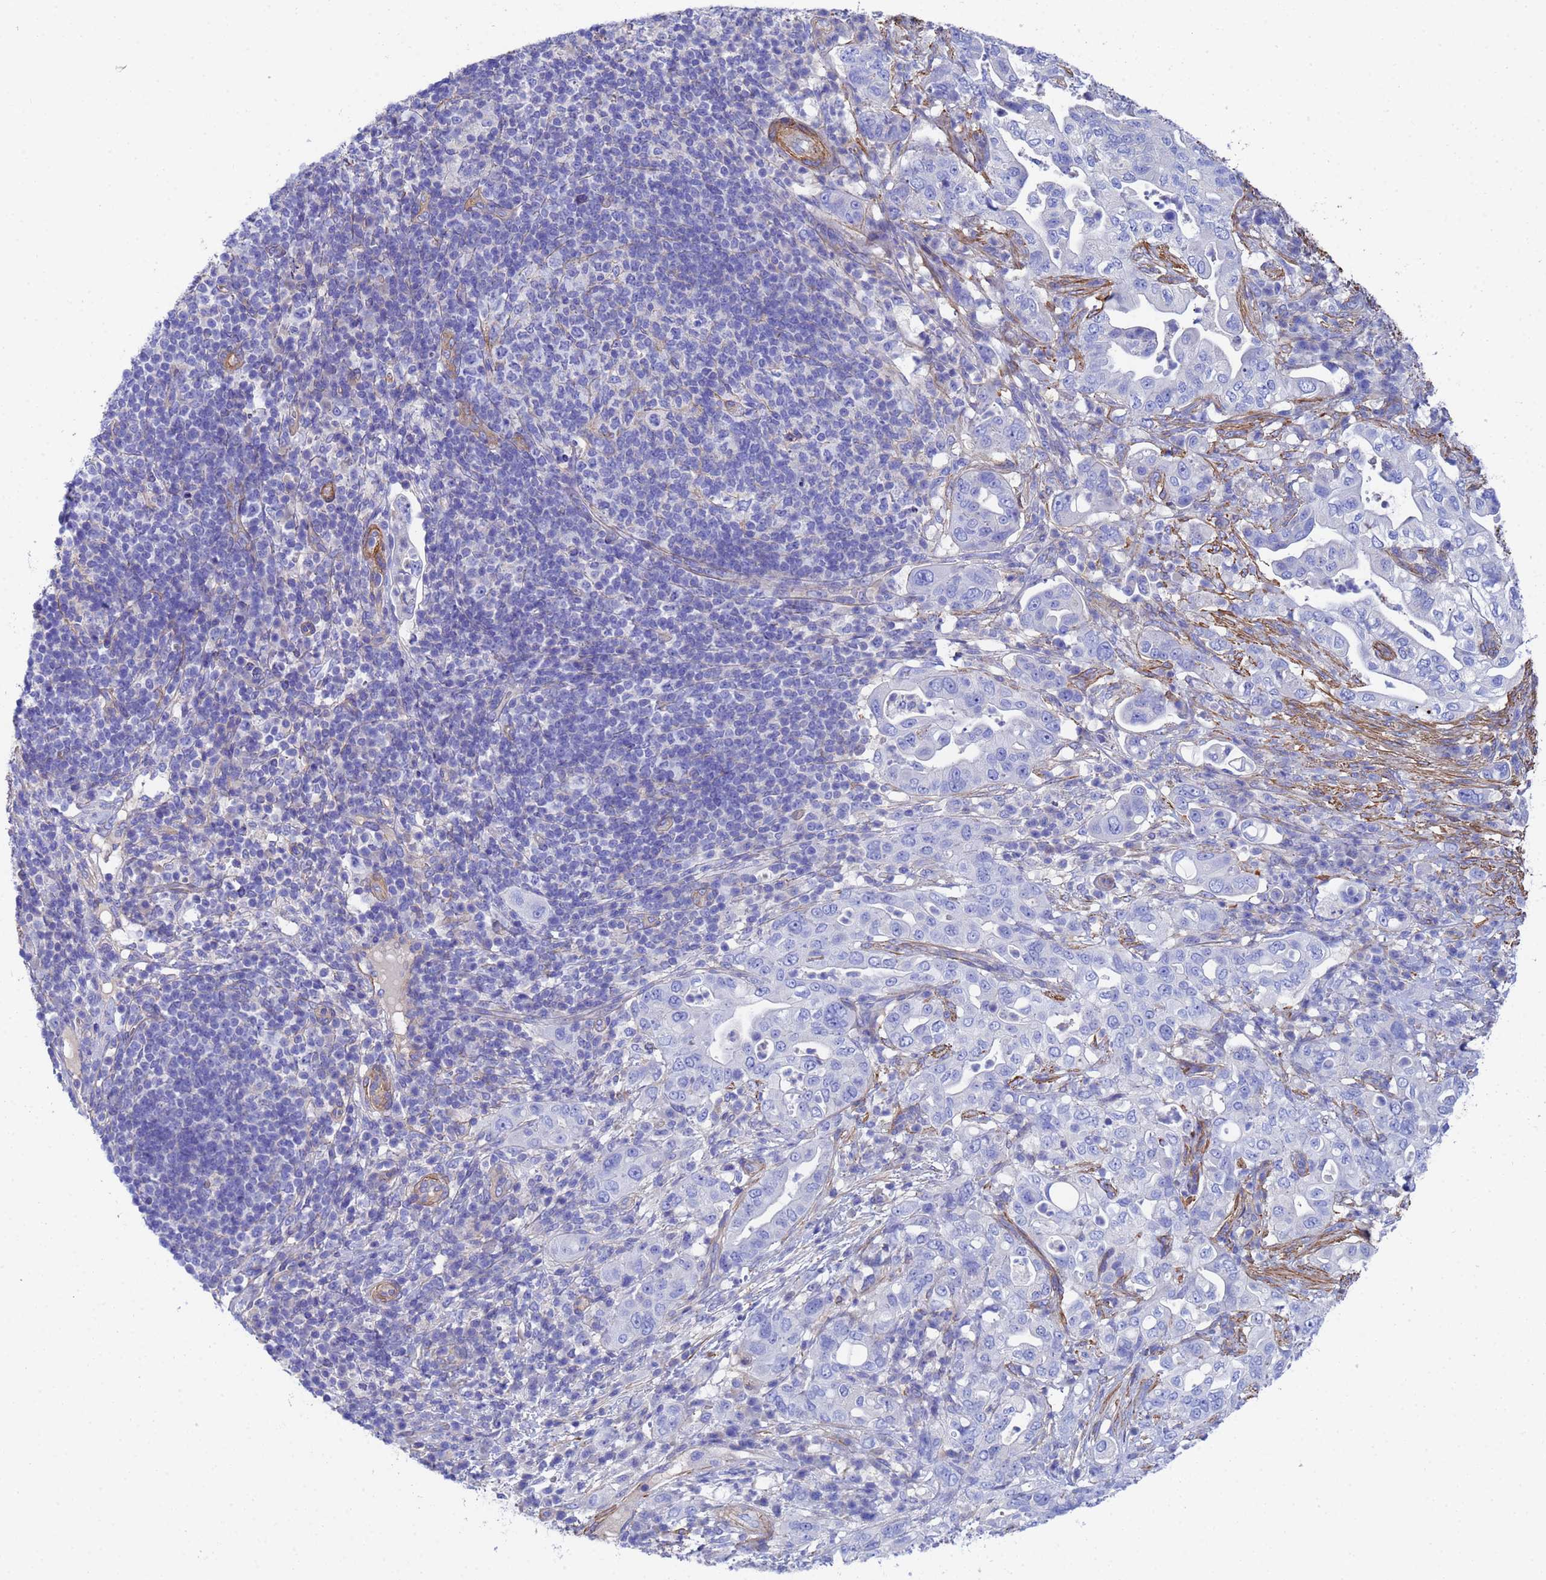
{"staining": {"intensity": "negative", "quantity": "none", "location": "none"}, "tissue": "pancreatic cancer", "cell_type": "Tumor cells", "image_type": "cancer", "snomed": [{"axis": "morphology", "description": "Normal tissue, NOS"}, {"axis": "morphology", "description": "Adenocarcinoma, NOS"}, {"axis": "topography", "description": "Lymph node"}, {"axis": "topography", "description": "Pancreas"}], "caption": "Immunohistochemical staining of human pancreatic cancer (adenocarcinoma) exhibits no significant positivity in tumor cells. The staining was performed using DAB (3,3'-diaminobenzidine) to visualize the protein expression in brown, while the nuclei were stained in blue with hematoxylin (Magnification: 20x).", "gene": "CST4", "patient": {"sex": "female", "age": 67}}